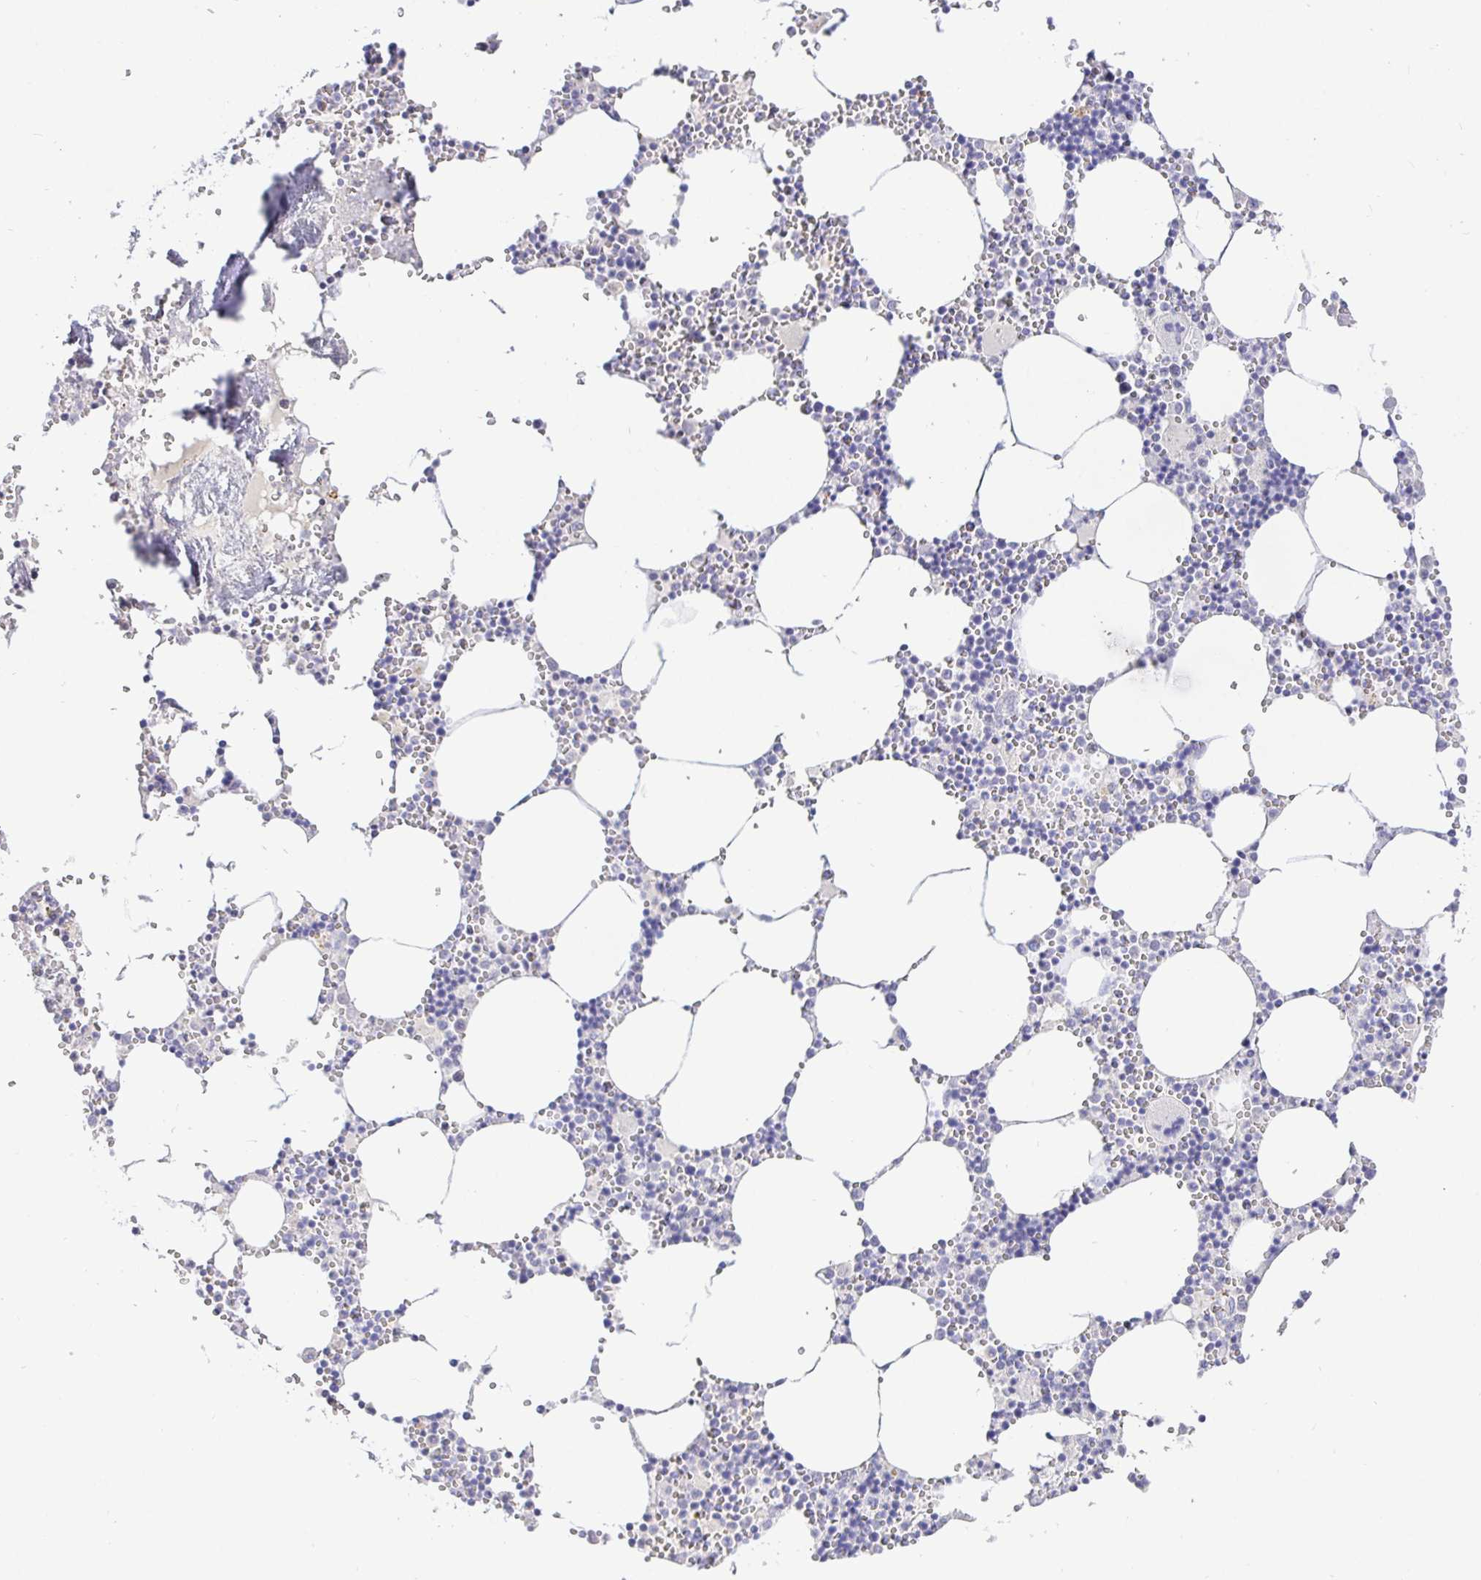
{"staining": {"intensity": "negative", "quantity": "none", "location": "none"}, "tissue": "bone marrow", "cell_type": "Hematopoietic cells", "image_type": "normal", "snomed": [{"axis": "morphology", "description": "Normal tissue, NOS"}, {"axis": "topography", "description": "Bone marrow"}], "caption": "Benign bone marrow was stained to show a protein in brown. There is no significant staining in hematopoietic cells.", "gene": "EZHIP", "patient": {"sex": "male", "age": 54}}